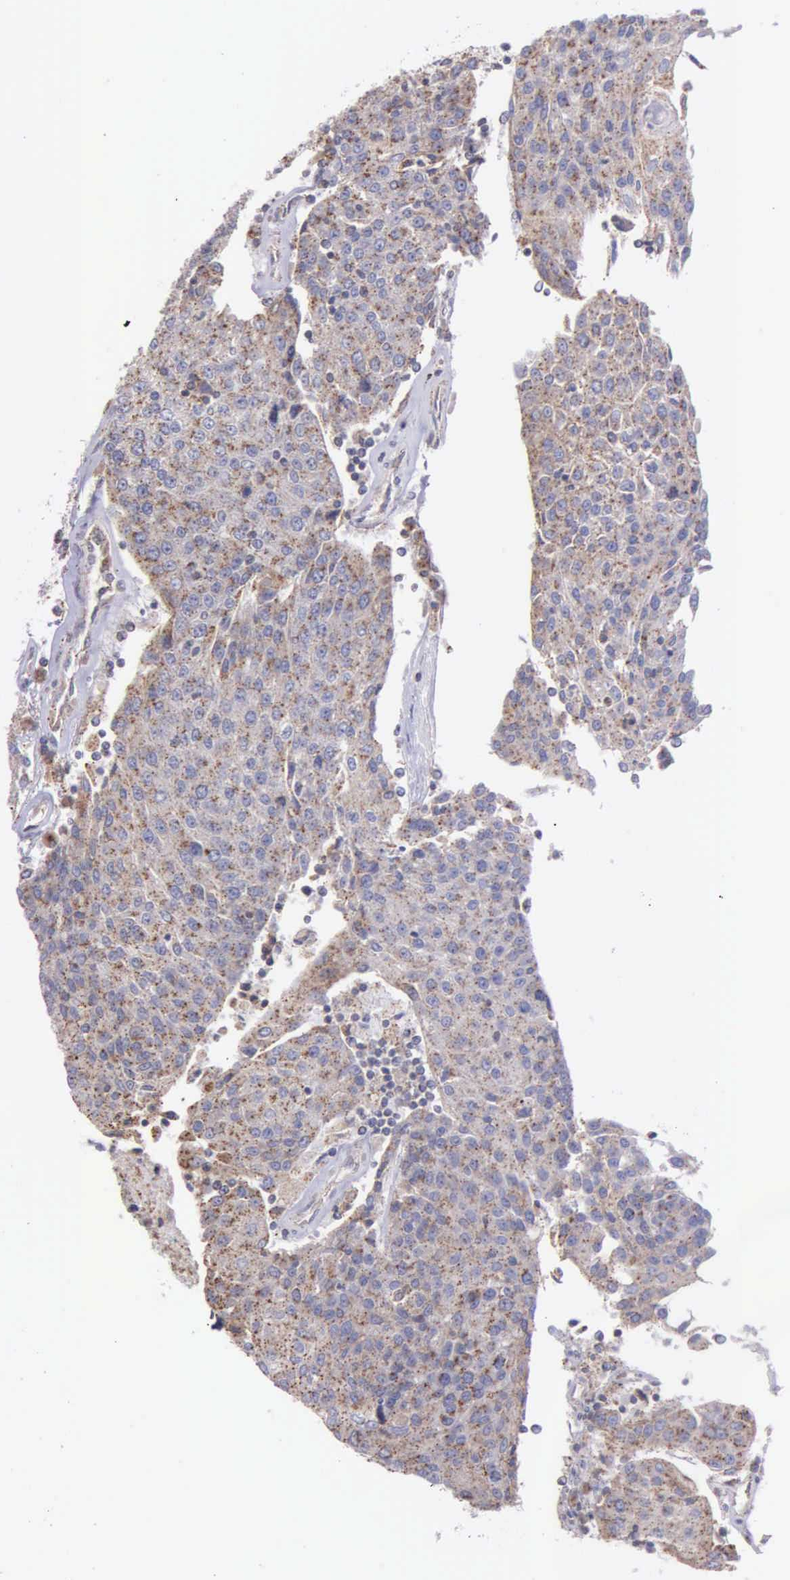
{"staining": {"intensity": "weak", "quantity": ">75%", "location": "cytoplasmic/membranous"}, "tissue": "urothelial cancer", "cell_type": "Tumor cells", "image_type": "cancer", "snomed": [{"axis": "morphology", "description": "Urothelial carcinoma, High grade"}, {"axis": "topography", "description": "Urinary bladder"}], "caption": "High-grade urothelial carcinoma tissue exhibits weak cytoplasmic/membranous expression in about >75% of tumor cells, visualized by immunohistochemistry.", "gene": "MIA2", "patient": {"sex": "female", "age": 85}}